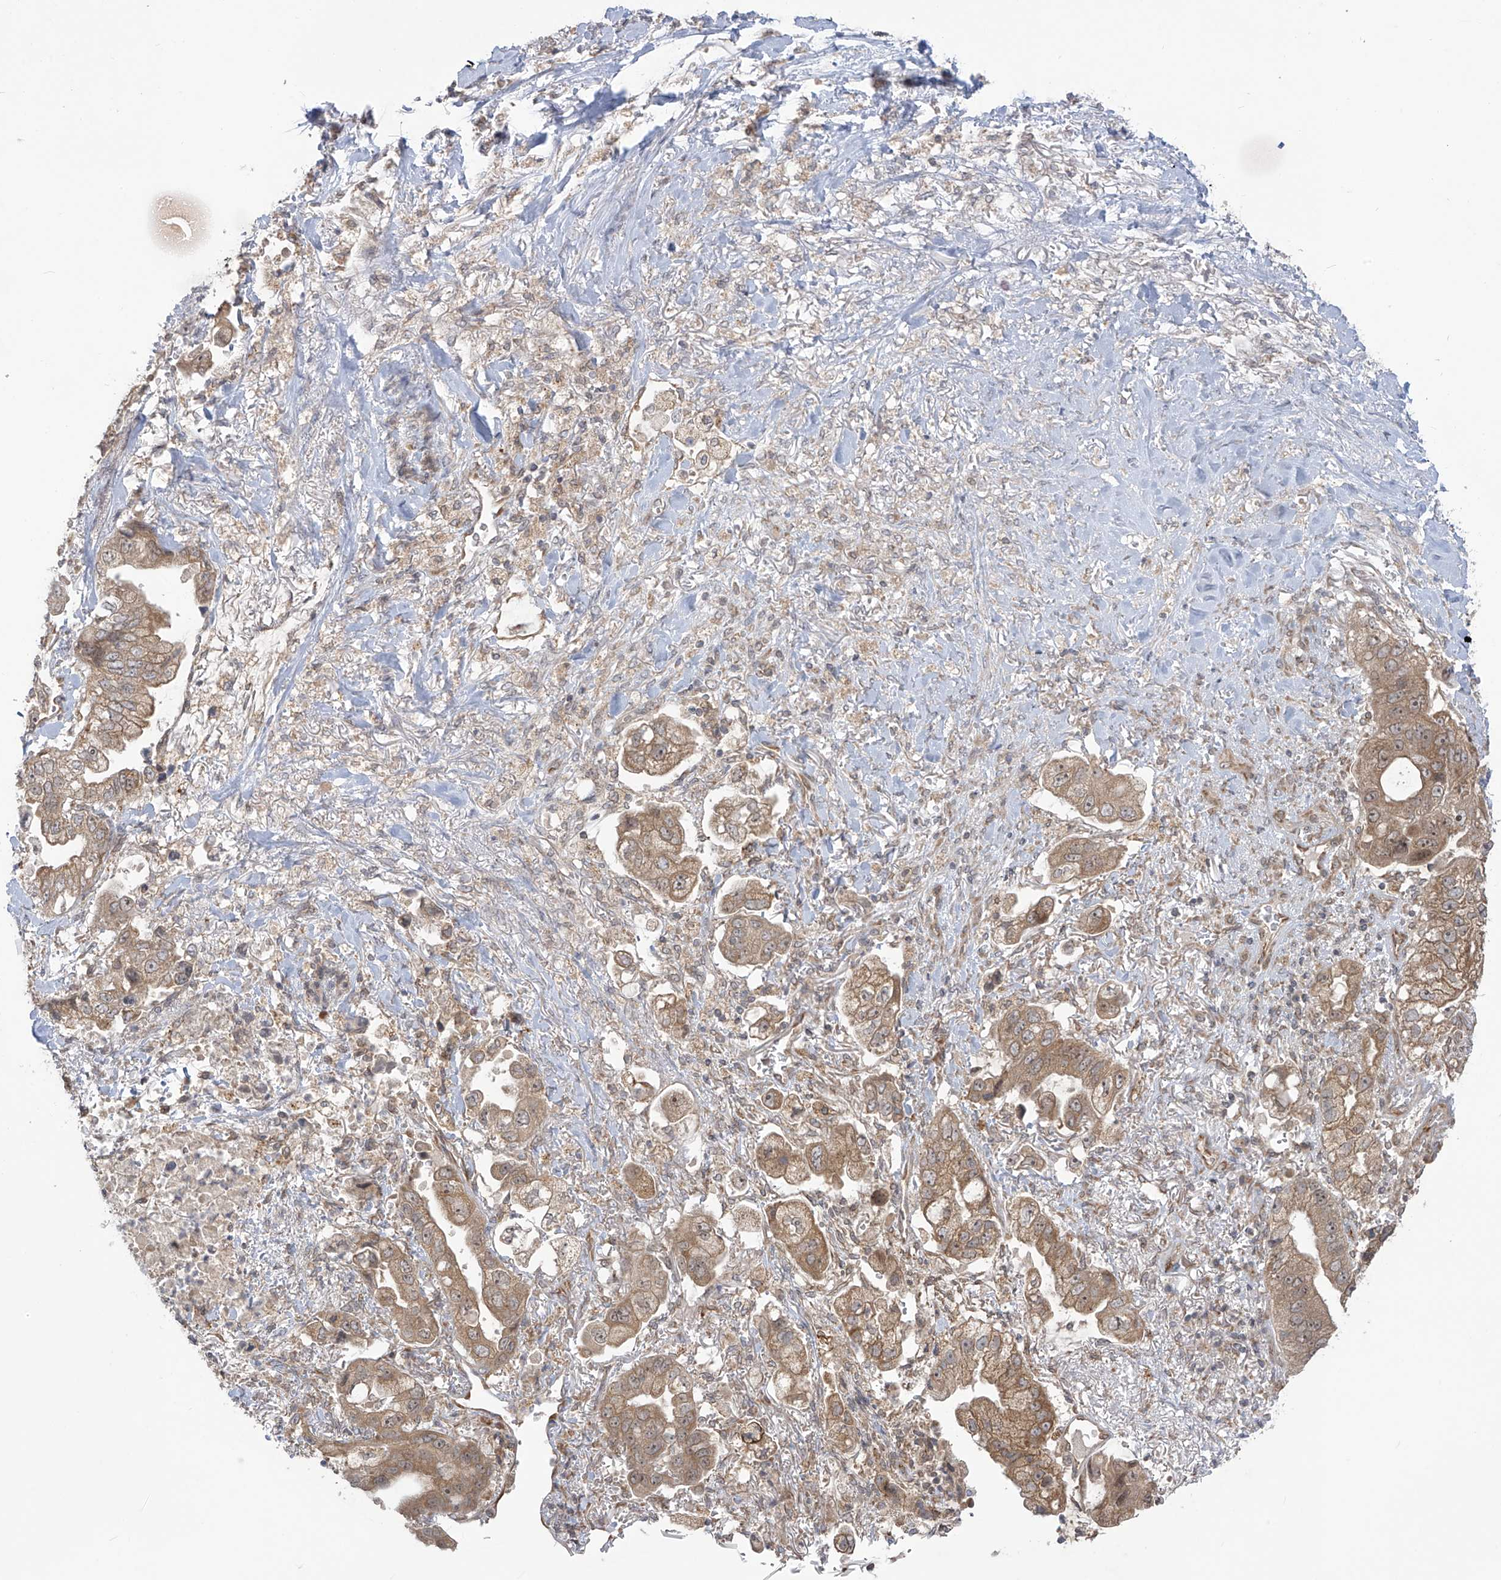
{"staining": {"intensity": "moderate", "quantity": ">75%", "location": "cytoplasmic/membranous"}, "tissue": "stomach cancer", "cell_type": "Tumor cells", "image_type": "cancer", "snomed": [{"axis": "morphology", "description": "Adenocarcinoma, NOS"}, {"axis": "topography", "description": "Stomach"}], "caption": "Adenocarcinoma (stomach) tissue exhibits moderate cytoplasmic/membranous positivity in approximately >75% of tumor cells, visualized by immunohistochemistry. The protein is shown in brown color, while the nuclei are stained blue.", "gene": "TRIM67", "patient": {"sex": "male", "age": 62}}